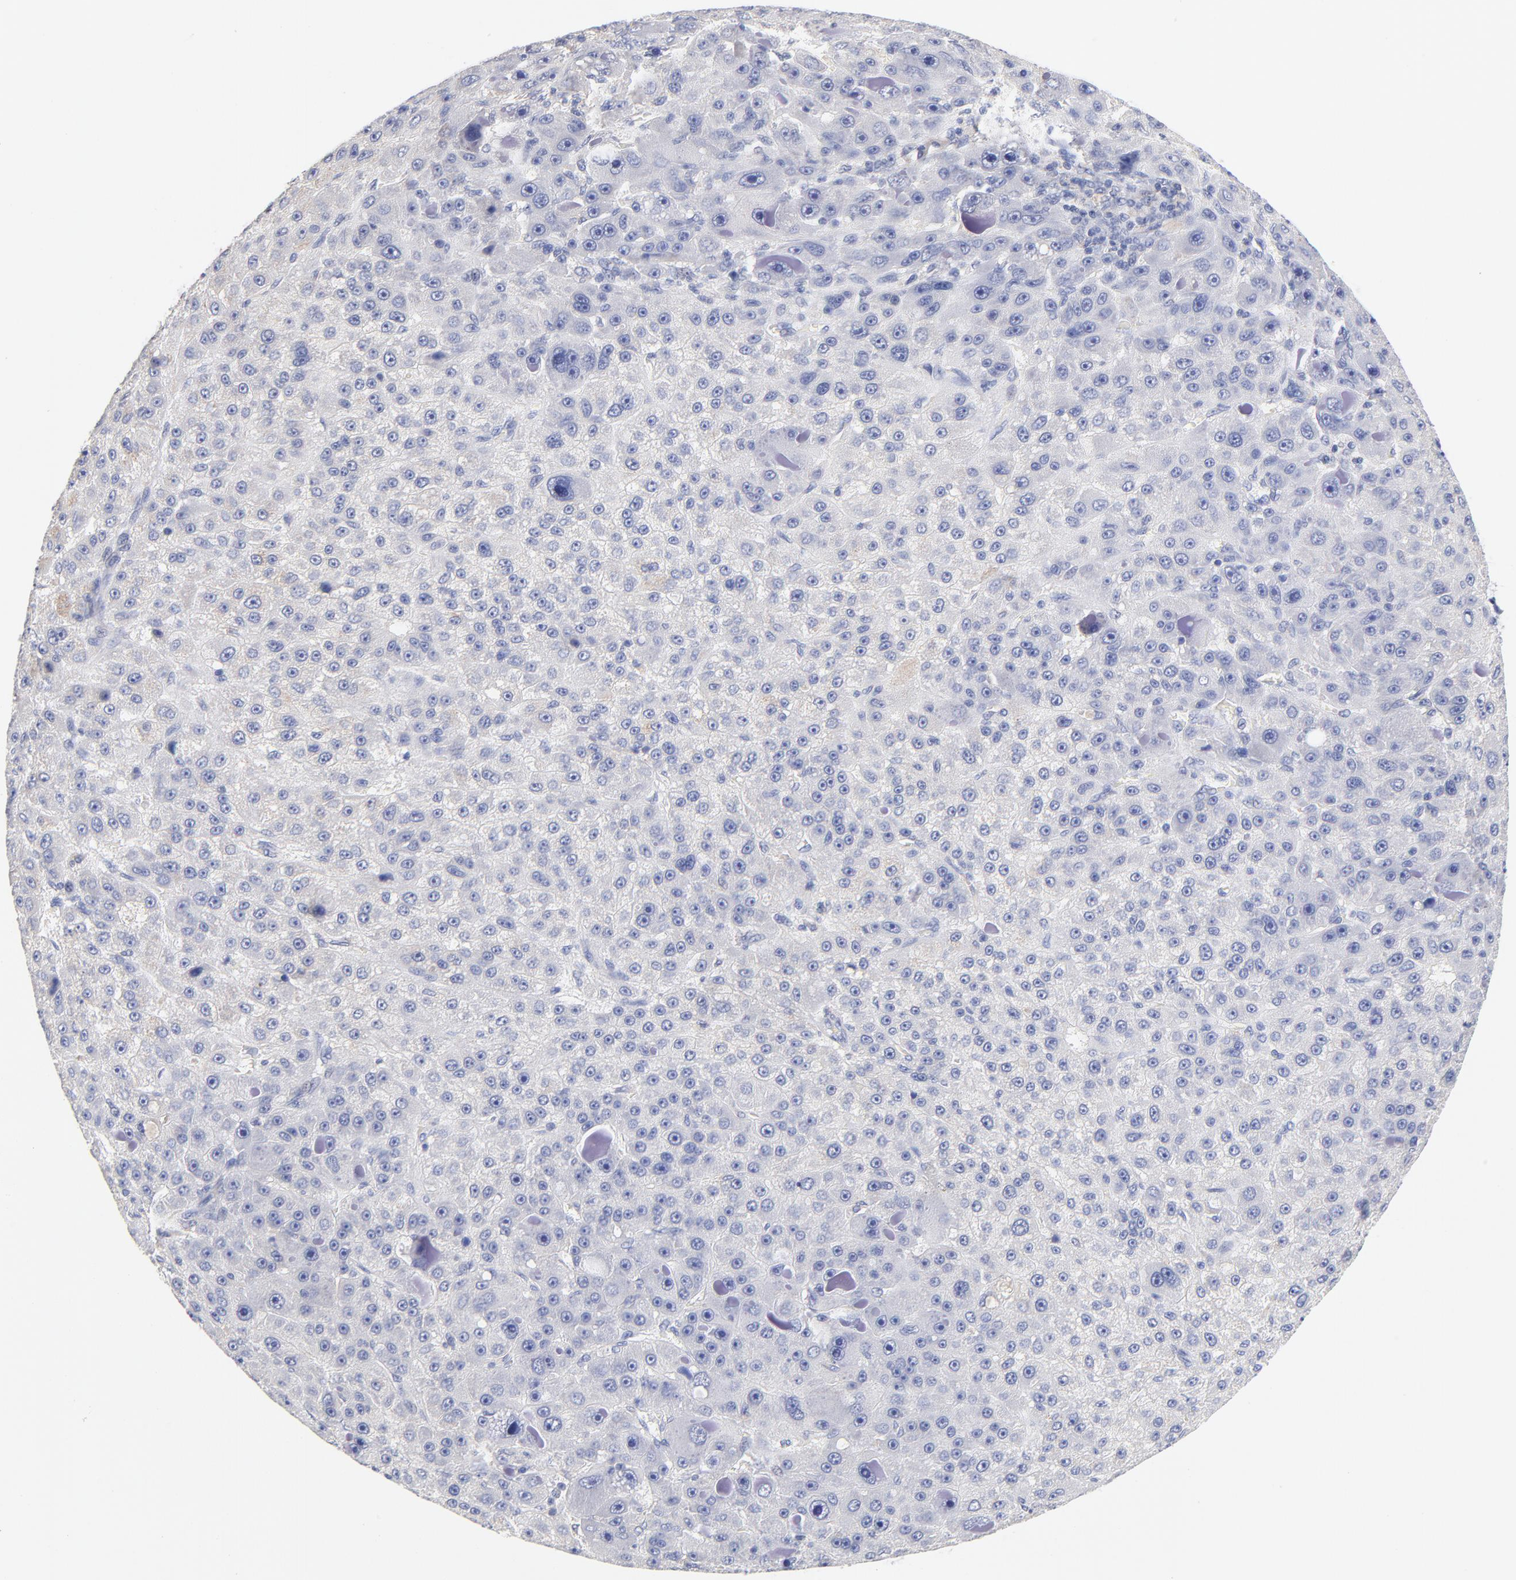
{"staining": {"intensity": "negative", "quantity": "none", "location": "none"}, "tissue": "liver cancer", "cell_type": "Tumor cells", "image_type": "cancer", "snomed": [{"axis": "morphology", "description": "Carcinoma, Hepatocellular, NOS"}, {"axis": "topography", "description": "Liver"}], "caption": "Photomicrograph shows no protein positivity in tumor cells of liver cancer (hepatocellular carcinoma) tissue.", "gene": "TWNK", "patient": {"sex": "male", "age": 76}}